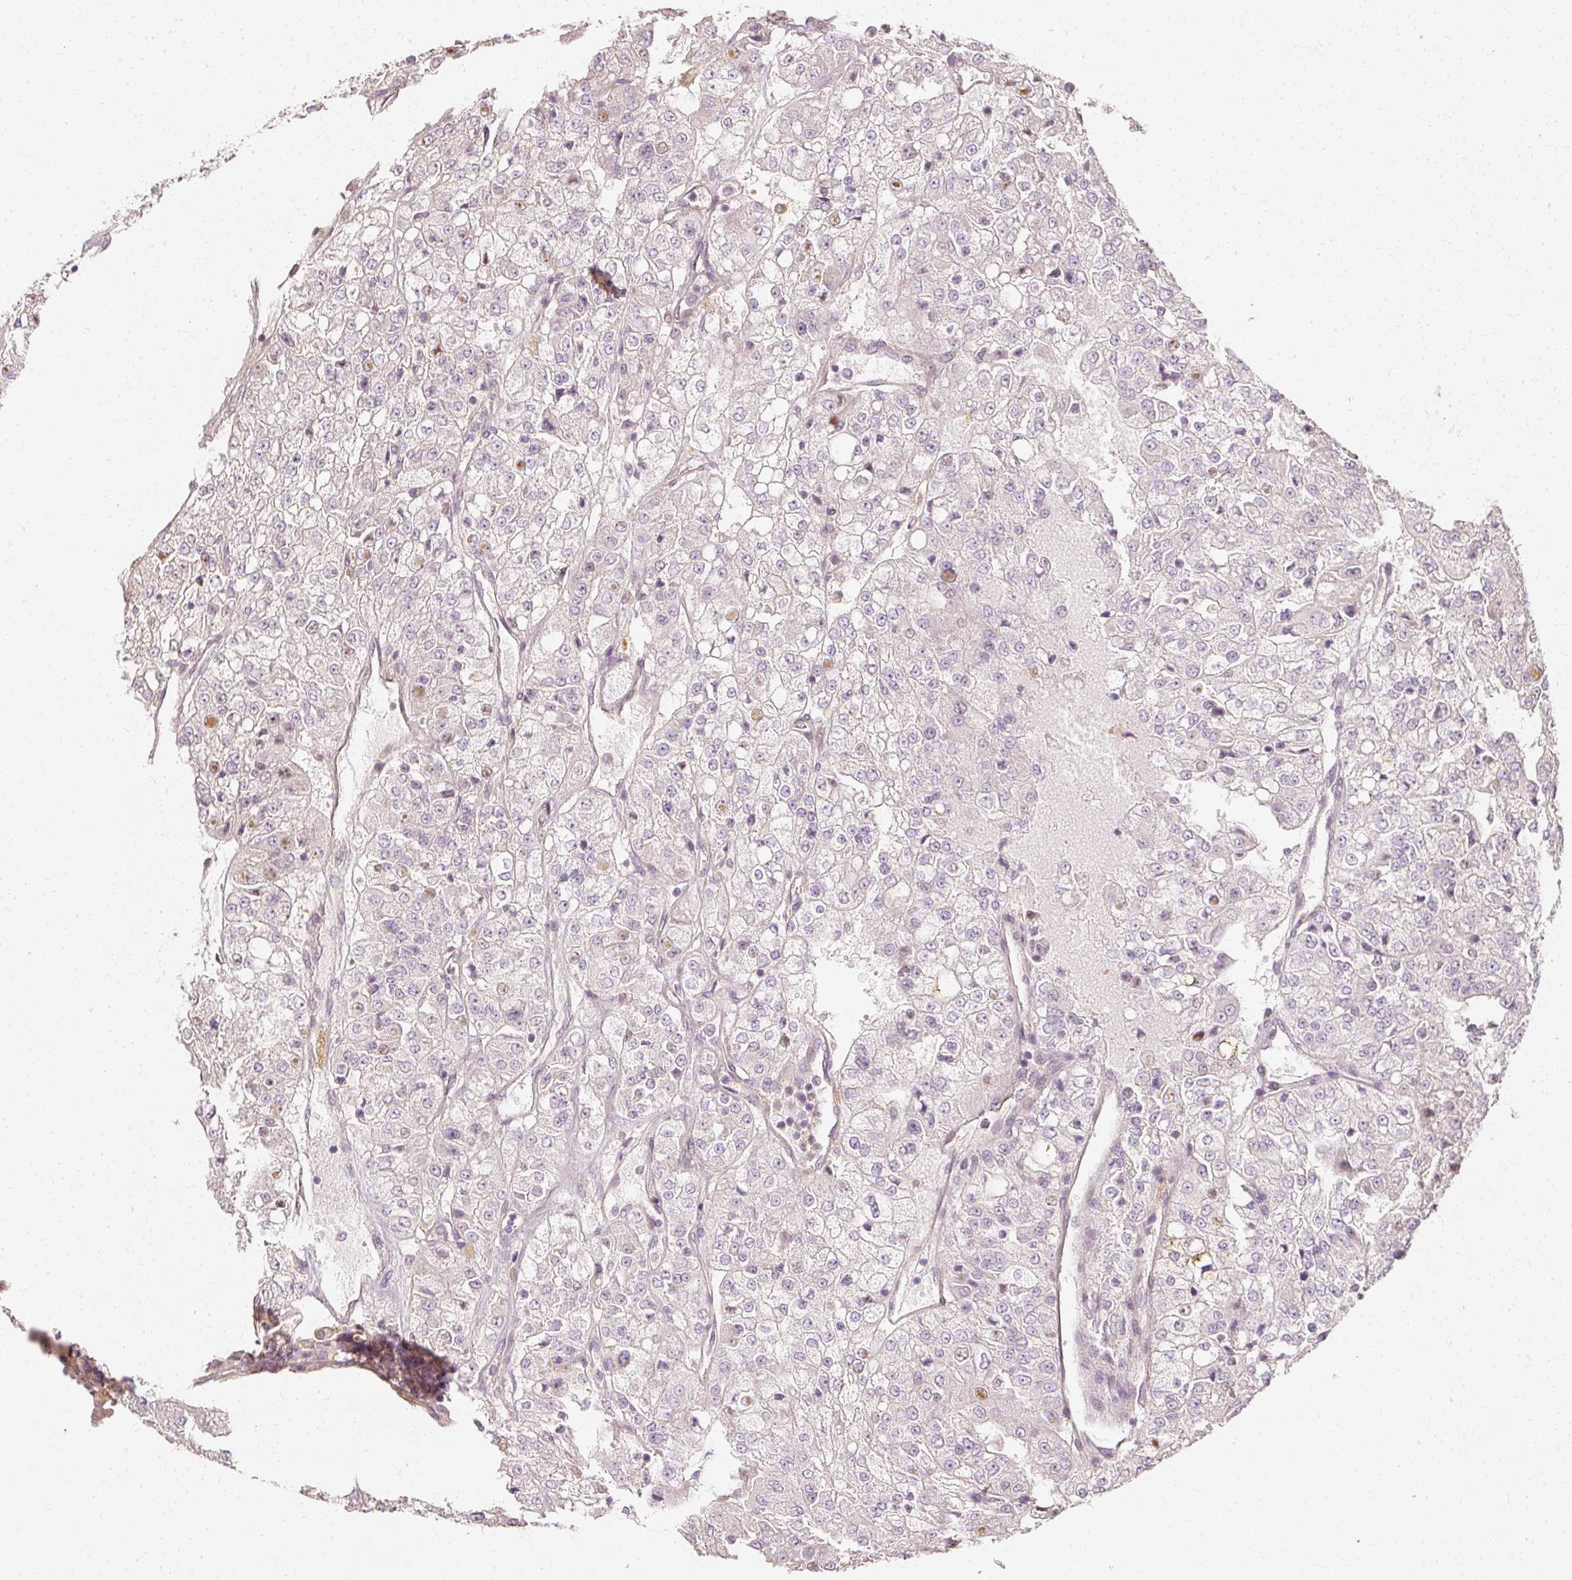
{"staining": {"intensity": "negative", "quantity": "none", "location": "none"}, "tissue": "renal cancer", "cell_type": "Tumor cells", "image_type": "cancer", "snomed": [{"axis": "morphology", "description": "Adenocarcinoma, NOS"}, {"axis": "topography", "description": "Kidney"}], "caption": "Human renal cancer stained for a protein using immunohistochemistry (IHC) reveals no positivity in tumor cells.", "gene": "GNAQ", "patient": {"sex": "female", "age": 63}}